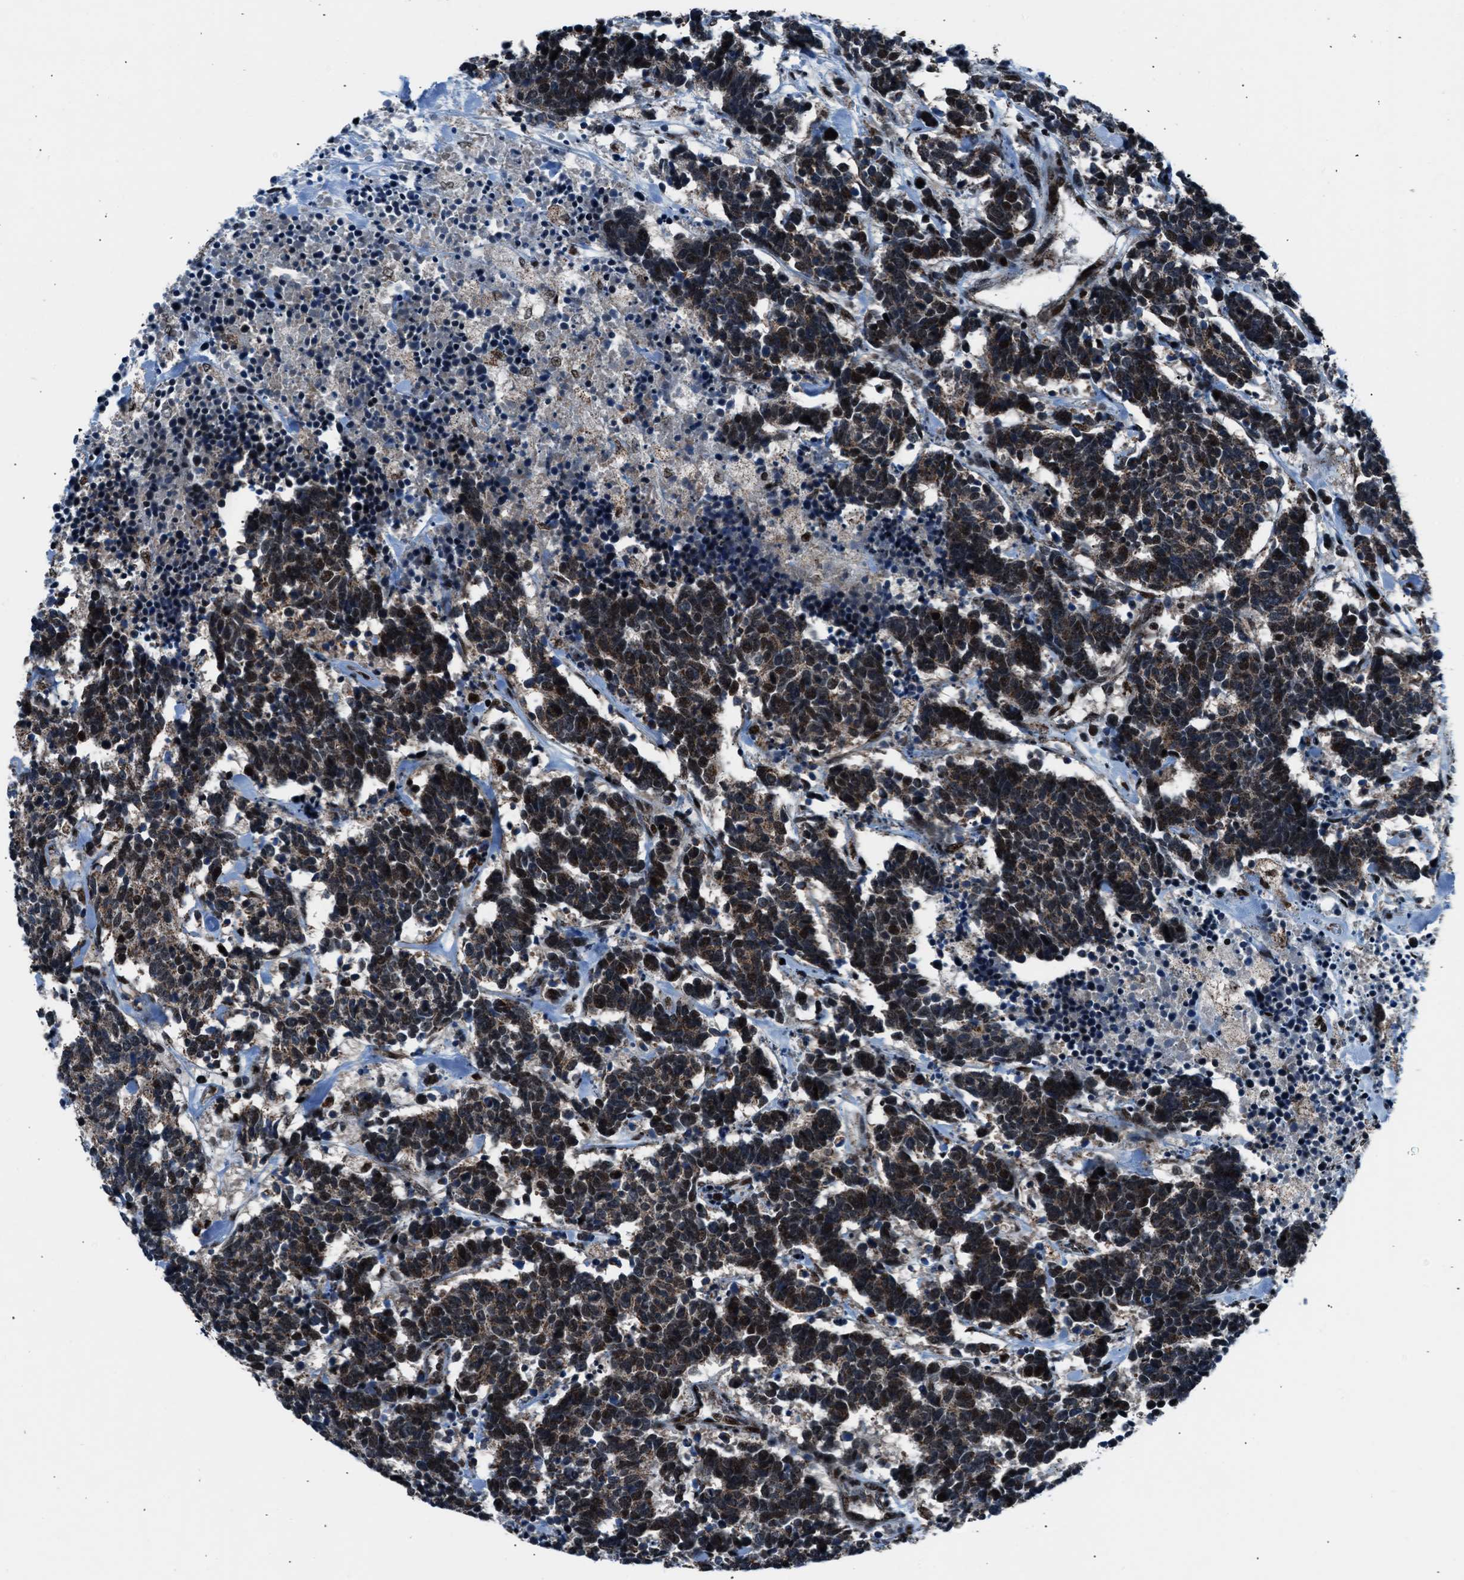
{"staining": {"intensity": "moderate", "quantity": ">75%", "location": "cytoplasmic/membranous,nuclear"}, "tissue": "carcinoid", "cell_type": "Tumor cells", "image_type": "cancer", "snomed": [{"axis": "morphology", "description": "Carcinoma, NOS"}, {"axis": "morphology", "description": "Carcinoid, malignant, NOS"}, {"axis": "topography", "description": "Urinary bladder"}], "caption": "Immunohistochemical staining of human carcinoid shows medium levels of moderate cytoplasmic/membranous and nuclear staining in approximately >75% of tumor cells. The protein is stained brown, and the nuclei are stained in blue (DAB IHC with brightfield microscopy, high magnification).", "gene": "MORC3", "patient": {"sex": "male", "age": 57}}